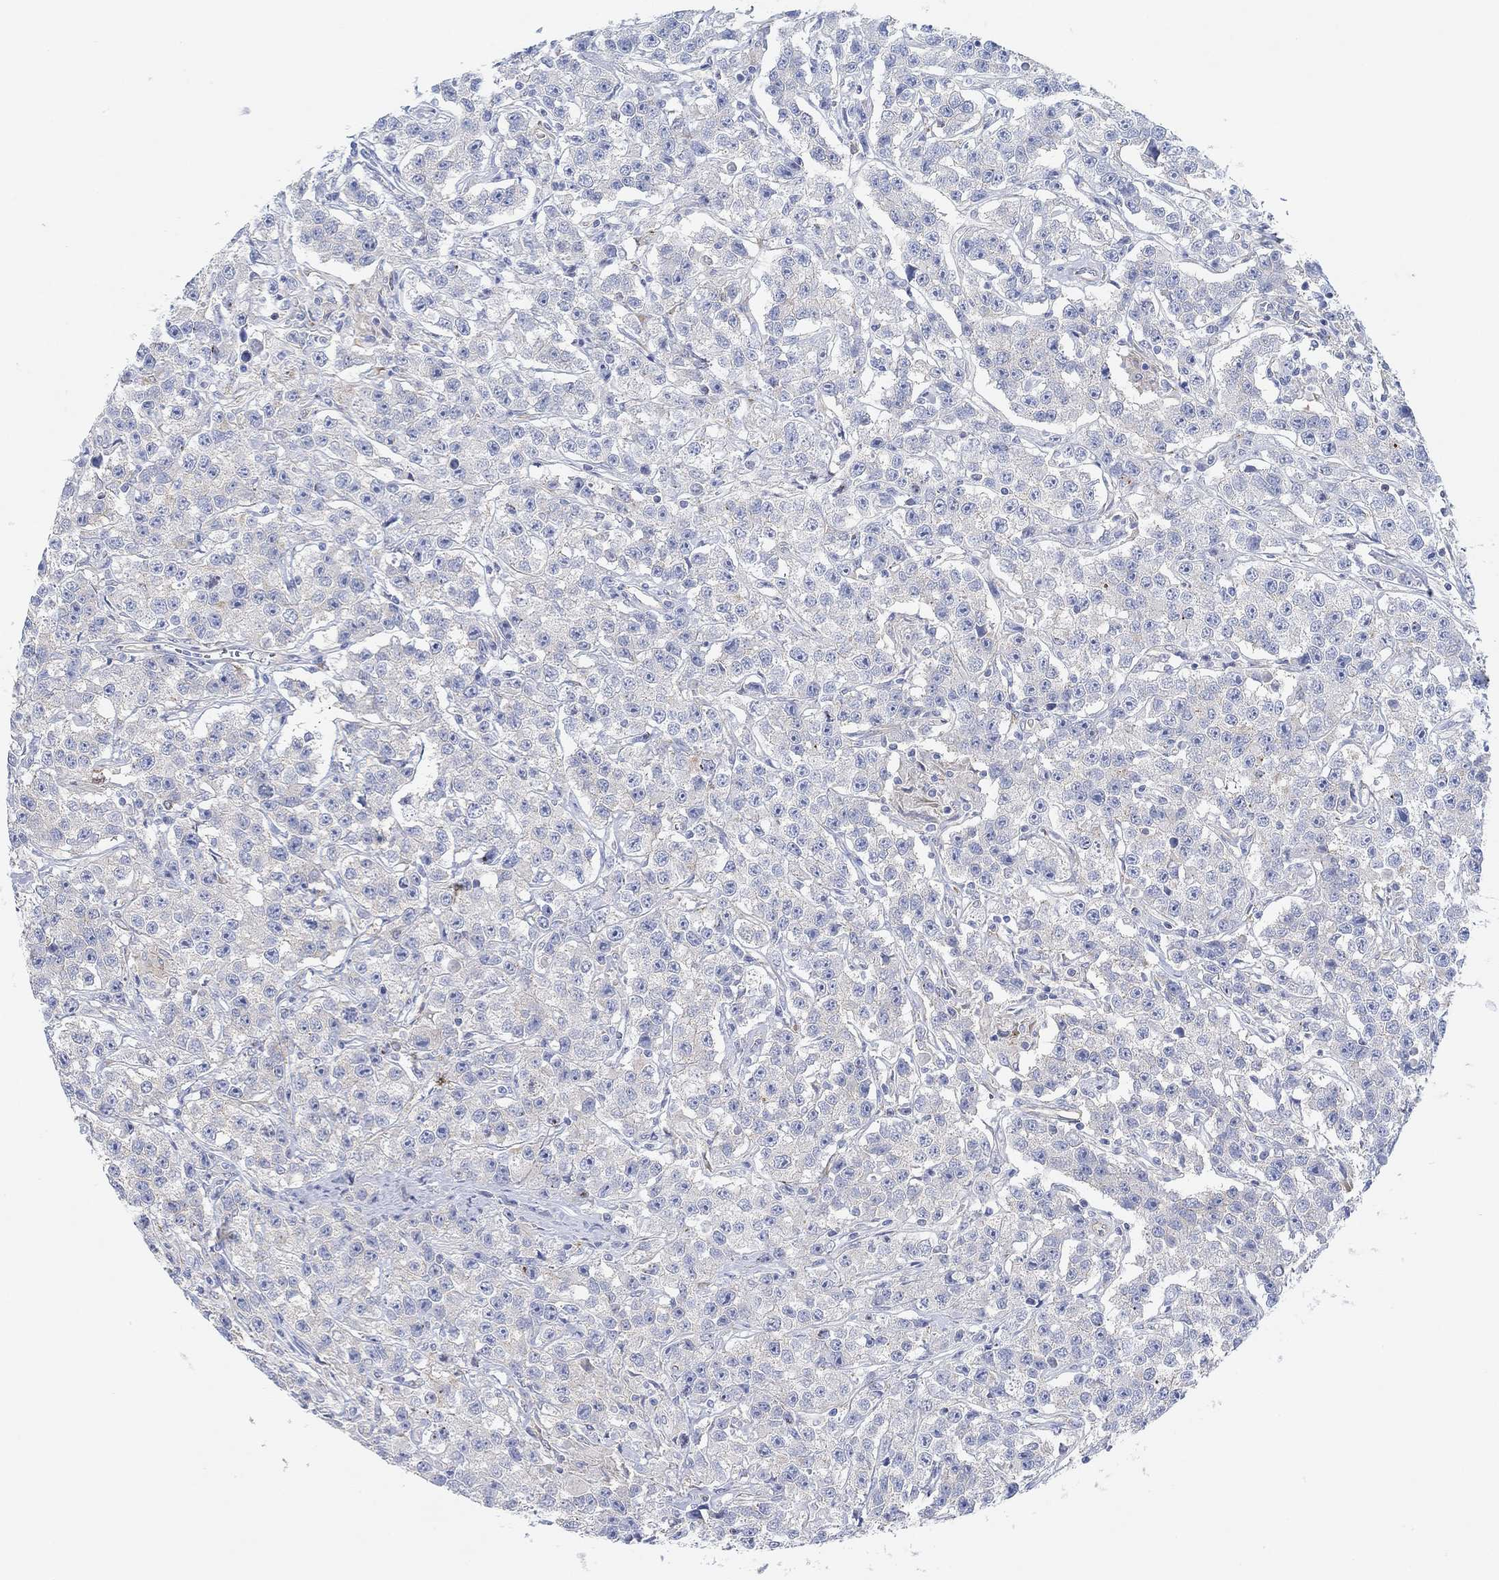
{"staining": {"intensity": "negative", "quantity": "none", "location": "none"}, "tissue": "testis cancer", "cell_type": "Tumor cells", "image_type": "cancer", "snomed": [{"axis": "morphology", "description": "Seminoma, NOS"}, {"axis": "topography", "description": "Testis"}], "caption": "High power microscopy histopathology image of an IHC histopathology image of testis cancer (seminoma), revealing no significant expression in tumor cells.", "gene": "RGS1", "patient": {"sex": "male", "age": 59}}